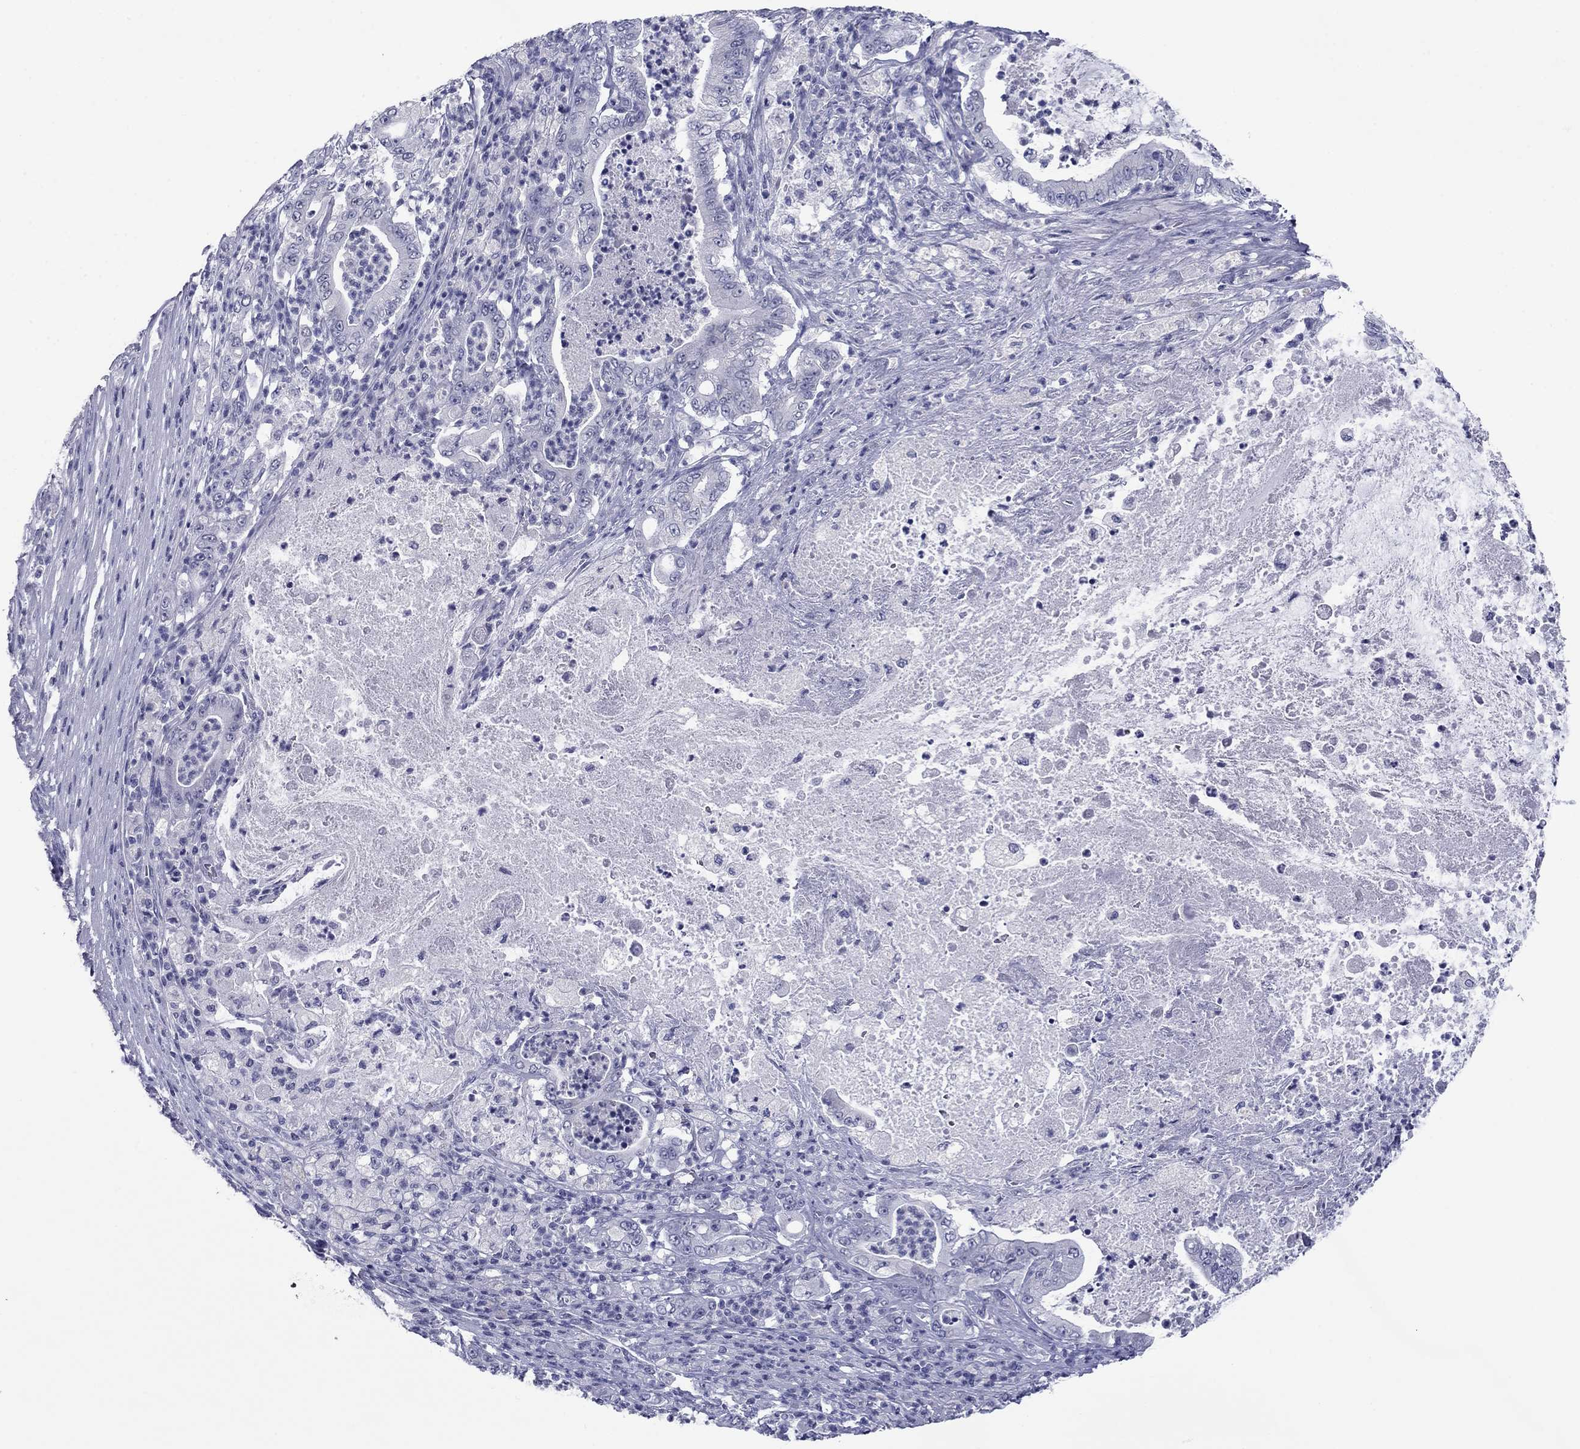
{"staining": {"intensity": "negative", "quantity": "none", "location": "none"}, "tissue": "pancreatic cancer", "cell_type": "Tumor cells", "image_type": "cancer", "snomed": [{"axis": "morphology", "description": "Adenocarcinoma, NOS"}, {"axis": "topography", "description": "Pancreas"}], "caption": "Pancreatic adenocarcinoma was stained to show a protein in brown. There is no significant positivity in tumor cells.", "gene": "HAO1", "patient": {"sex": "male", "age": 71}}